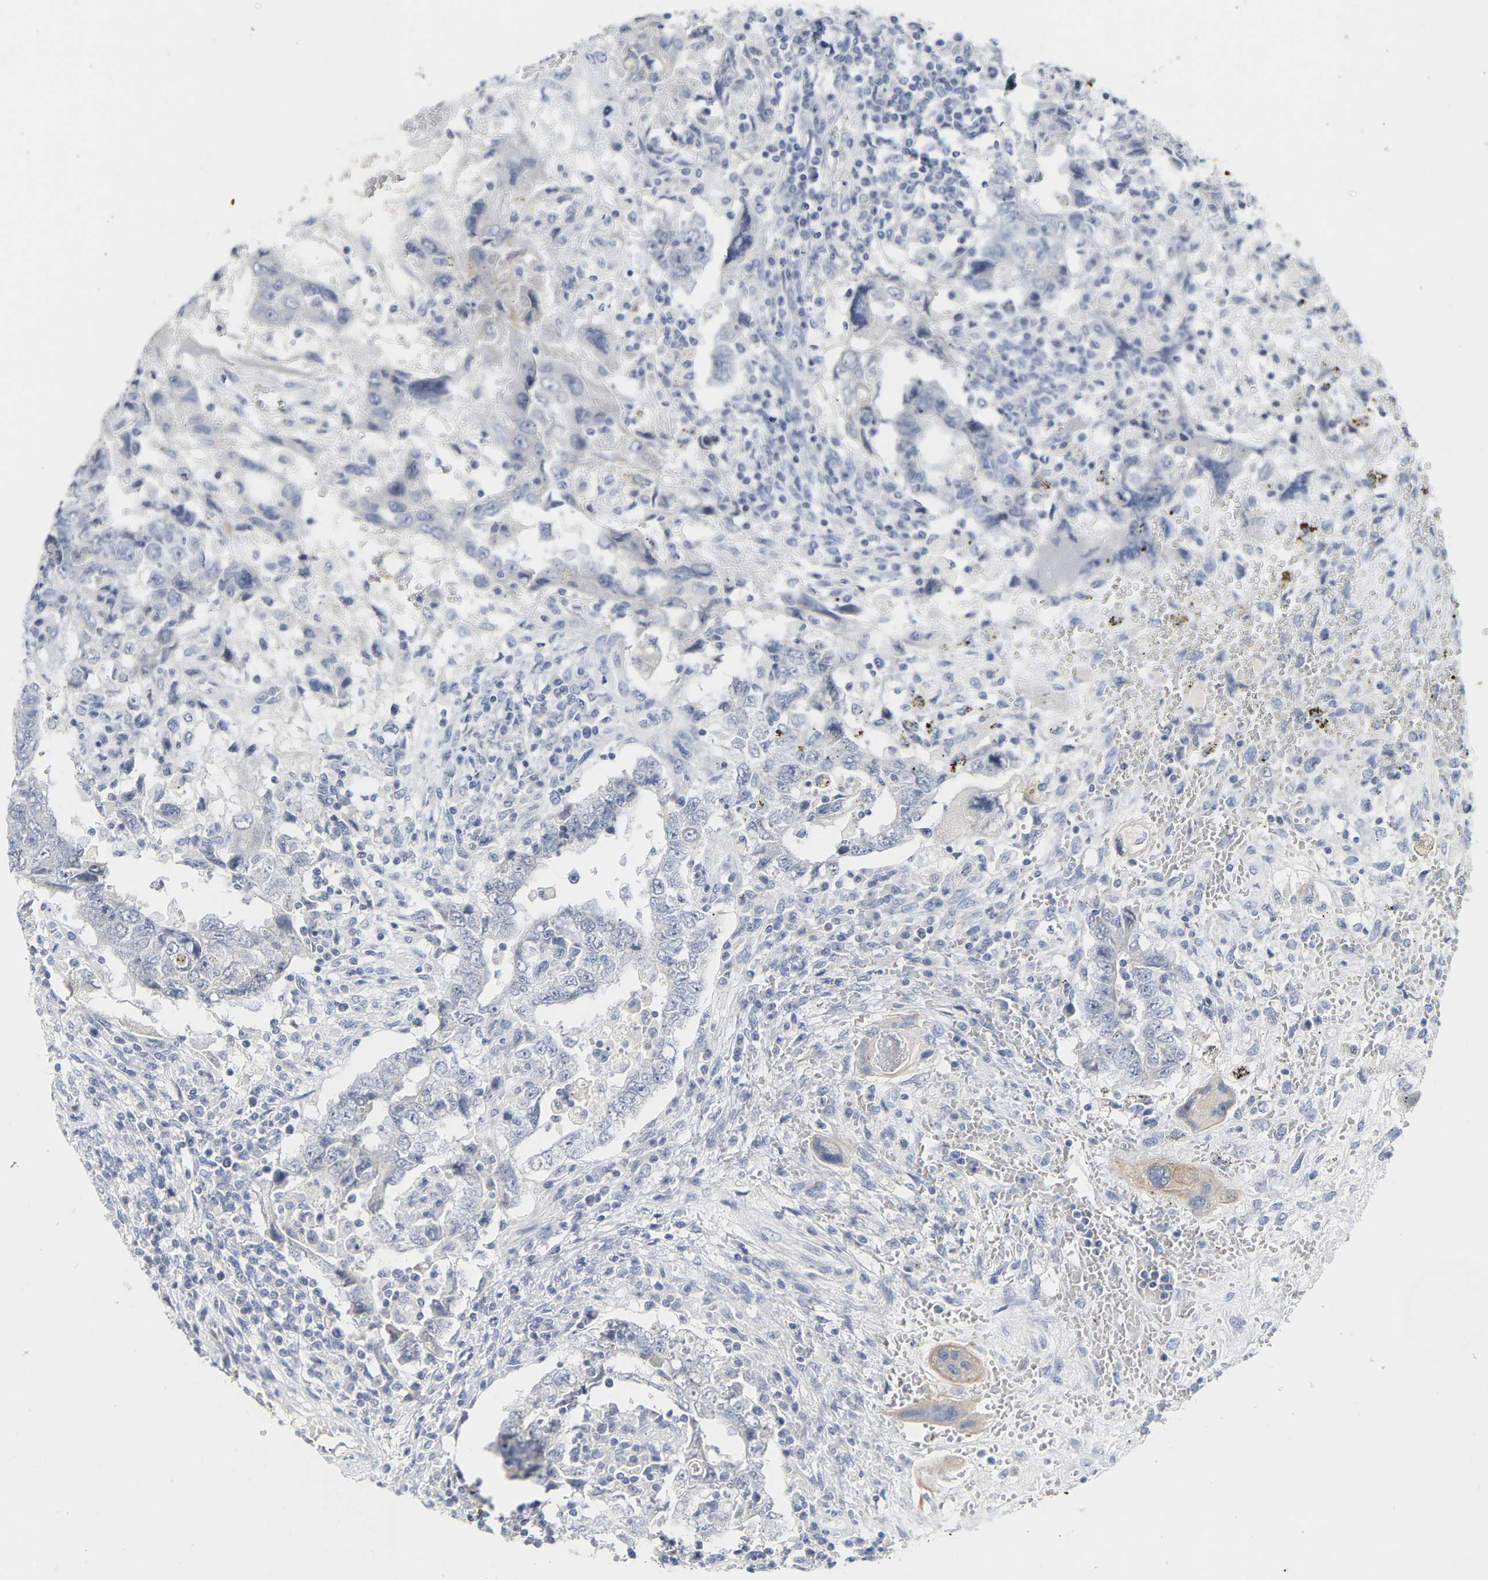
{"staining": {"intensity": "negative", "quantity": "none", "location": "none"}, "tissue": "testis cancer", "cell_type": "Tumor cells", "image_type": "cancer", "snomed": [{"axis": "morphology", "description": "Carcinoma, Embryonal, NOS"}, {"axis": "topography", "description": "Testis"}], "caption": "High power microscopy photomicrograph of an immunohistochemistry micrograph of testis embryonal carcinoma, revealing no significant positivity in tumor cells.", "gene": "KRT76", "patient": {"sex": "male", "age": 26}}